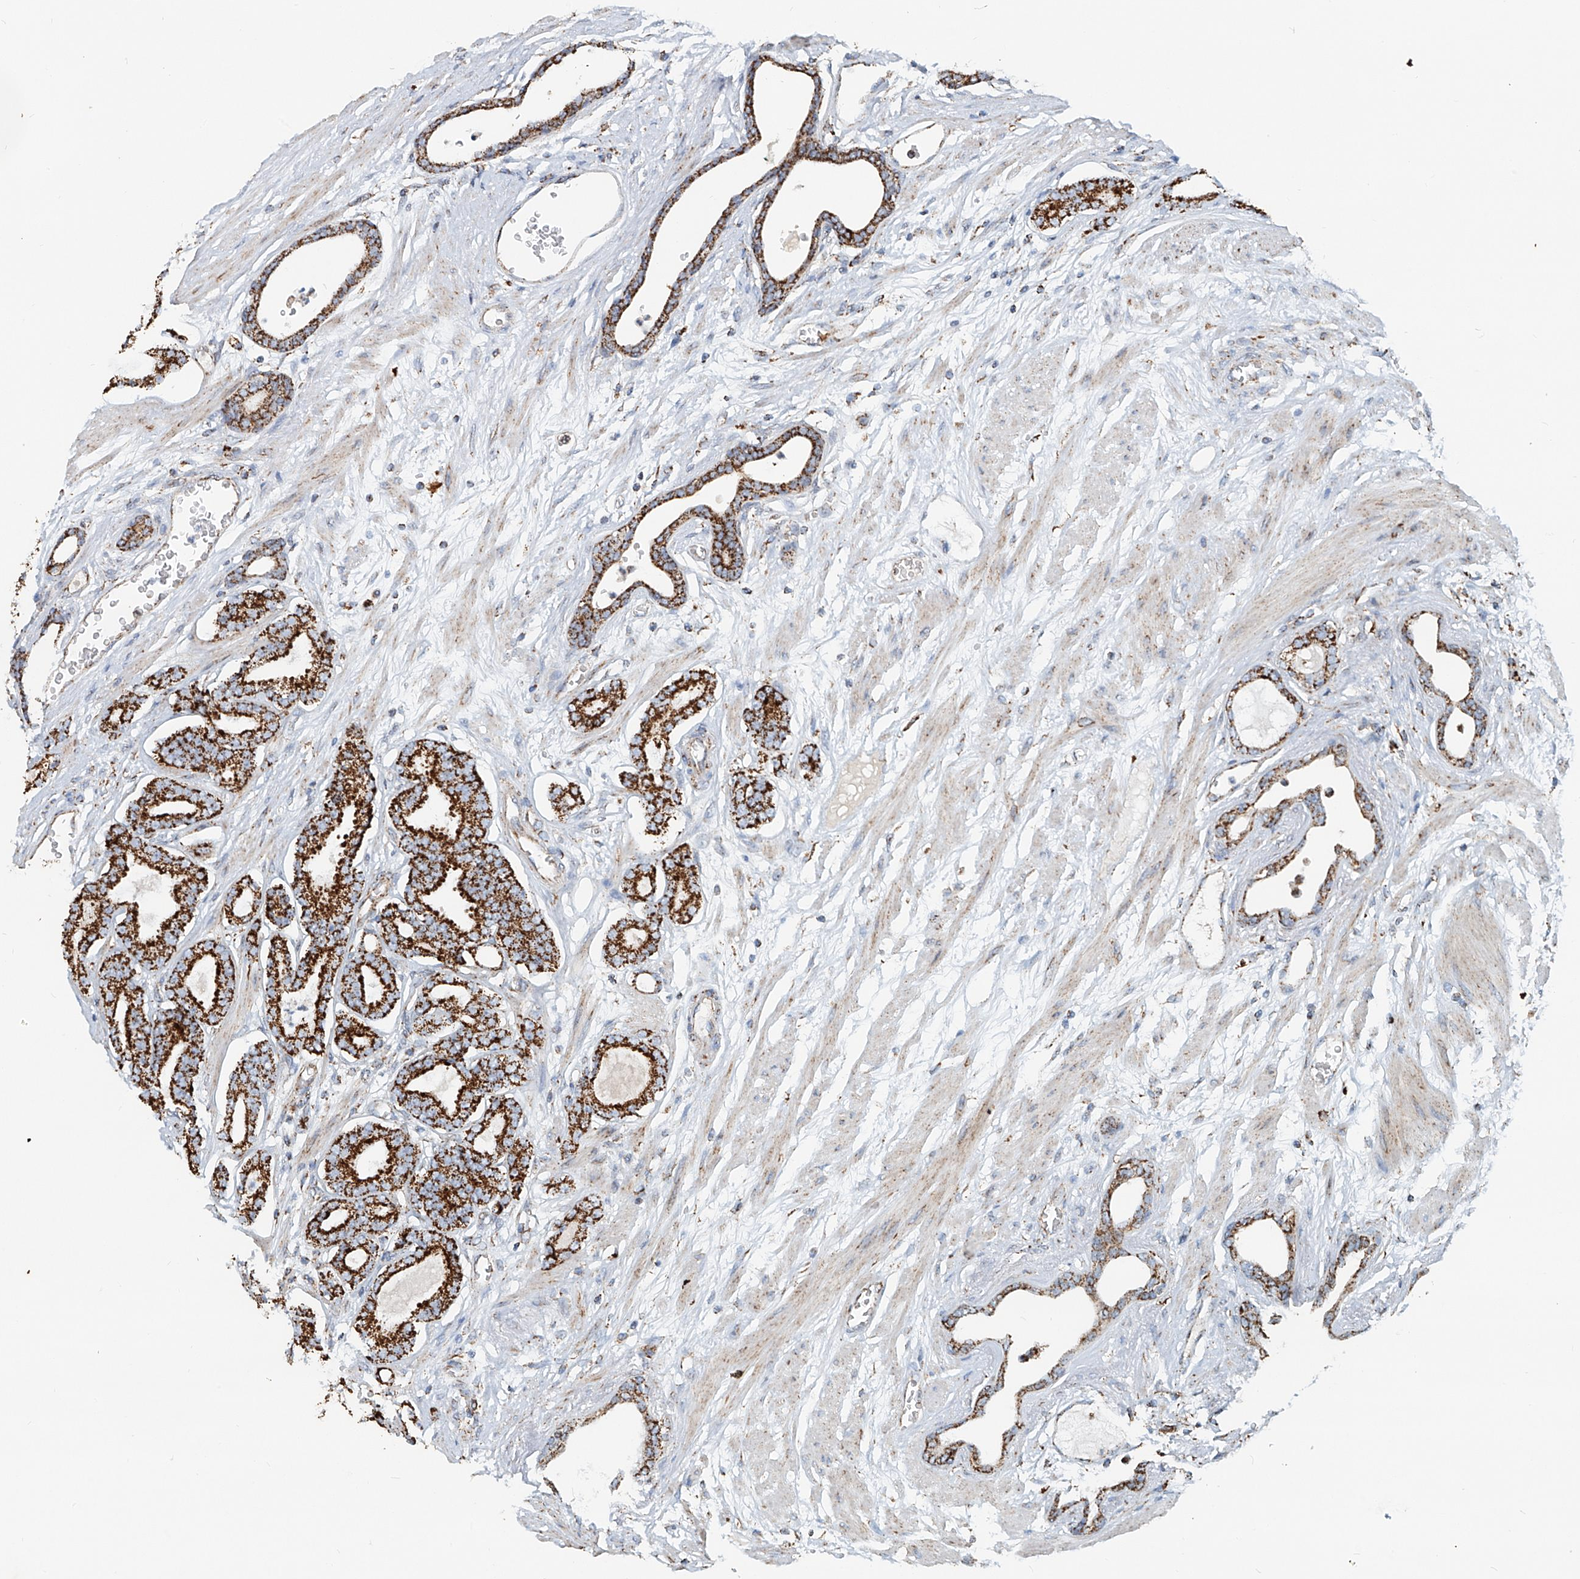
{"staining": {"intensity": "strong", "quantity": ">75%", "location": "cytoplasmic/membranous"}, "tissue": "prostate cancer", "cell_type": "Tumor cells", "image_type": "cancer", "snomed": [{"axis": "morphology", "description": "Adenocarcinoma, Low grade"}, {"axis": "topography", "description": "Prostate"}], "caption": "Tumor cells demonstrate strong cytoplasmic/membranous expression in approximately >75% of cells in prostate cancer.", "gene": "CARD10", "patient": {"sex": "male", "age": 60}}